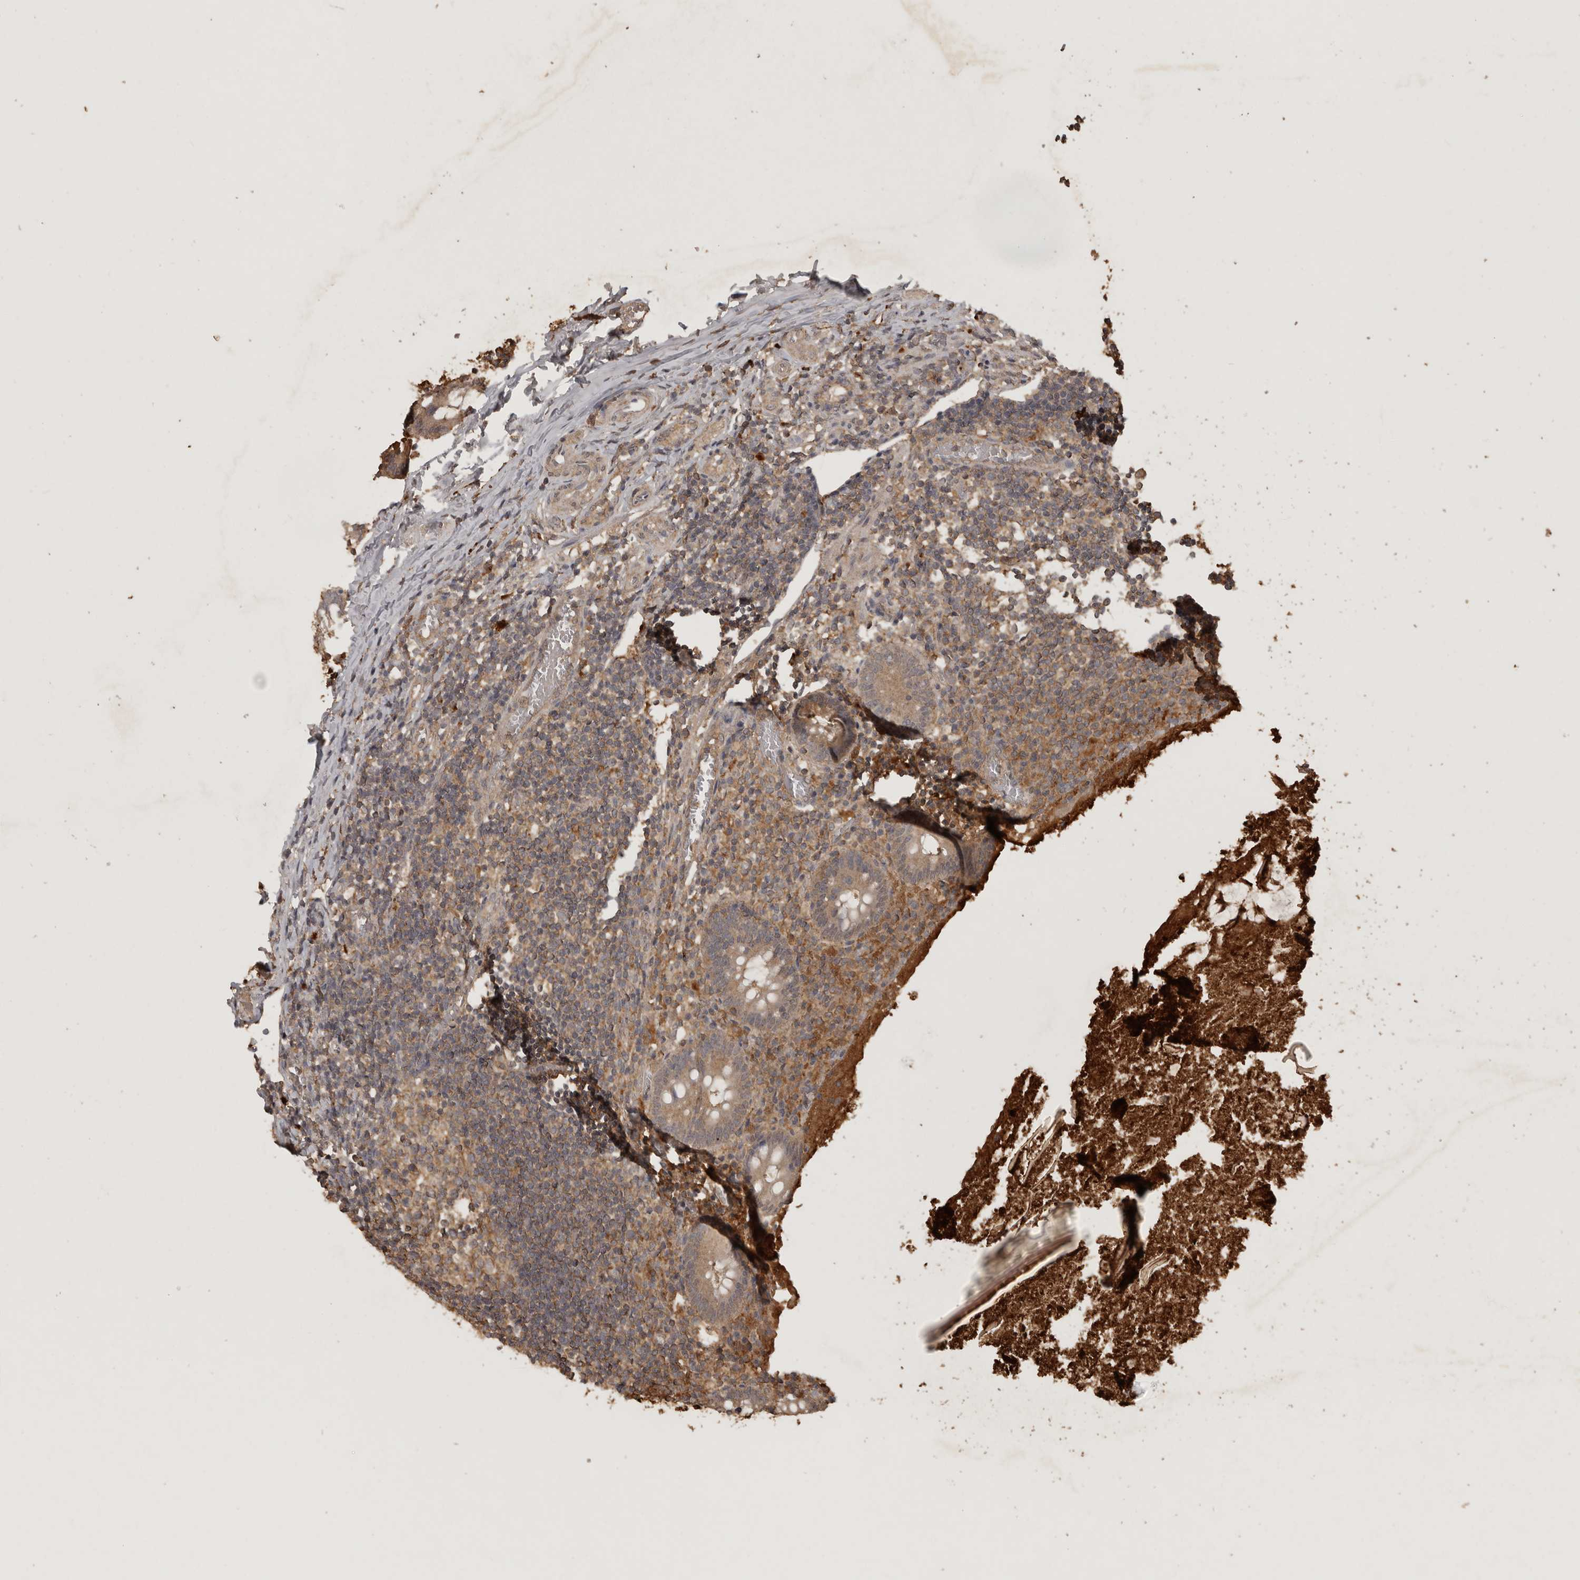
{"staining": {"intensity": "weak", "quantity": ">75%", "location": "cytoplasmic/membranous"}, "tissue": "appendix", "cell_type": "Glandular cells", "image_type": "normal", "snomed": [{"axis": "morphology", "description": "Normal tissue, NOS"}, {"axis": "topography", "description": "Appendix"}], "caption": "IHC (DAB) staining of unremarkable human appendix shows weak cytoplasmic/membranous protein expression in about >75% of glandular cells.", "gene": "ADAMTS4", "patient": {"sex": "female", "age": 17}}